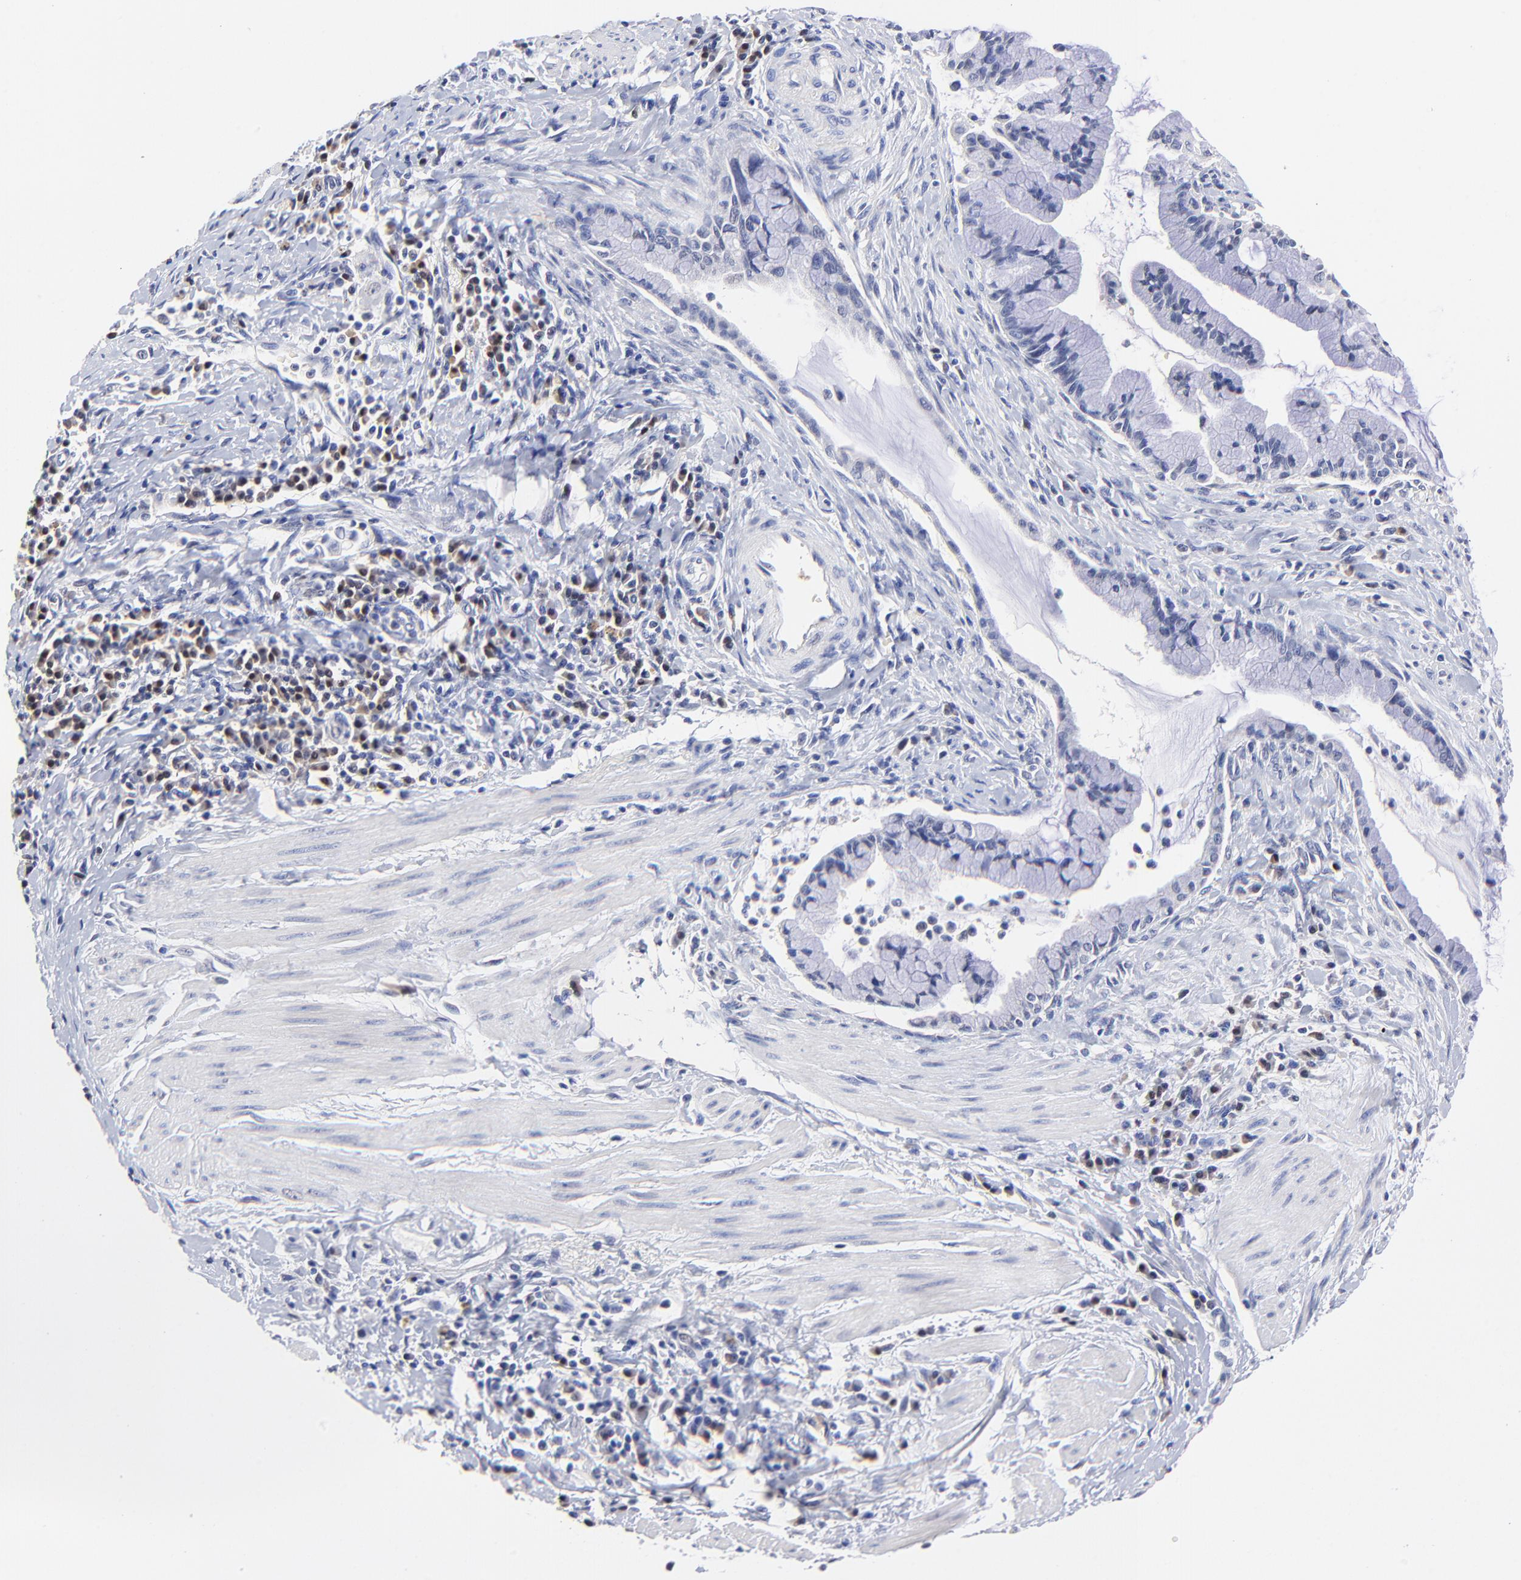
{"staining": {"intensity": "negative", "quantity": "none", "location": "none"}, "tissue": "pancreatic cancer", "cell_type": "Tumor cells", "image_type": "cancer", "snomed": [{"axis": "morphology", "description": "Adenocarcinoma, NOS"}, {"axis": "topography", "description": "Pancreas"}], "caption": "Immunohistochemical staining of human pancreatic cancer (adenocarcinoma) reveals no significant positivity in tumor cells.", "gene": "ZNF155", "patient": {"sex": "male", "age": 59}}